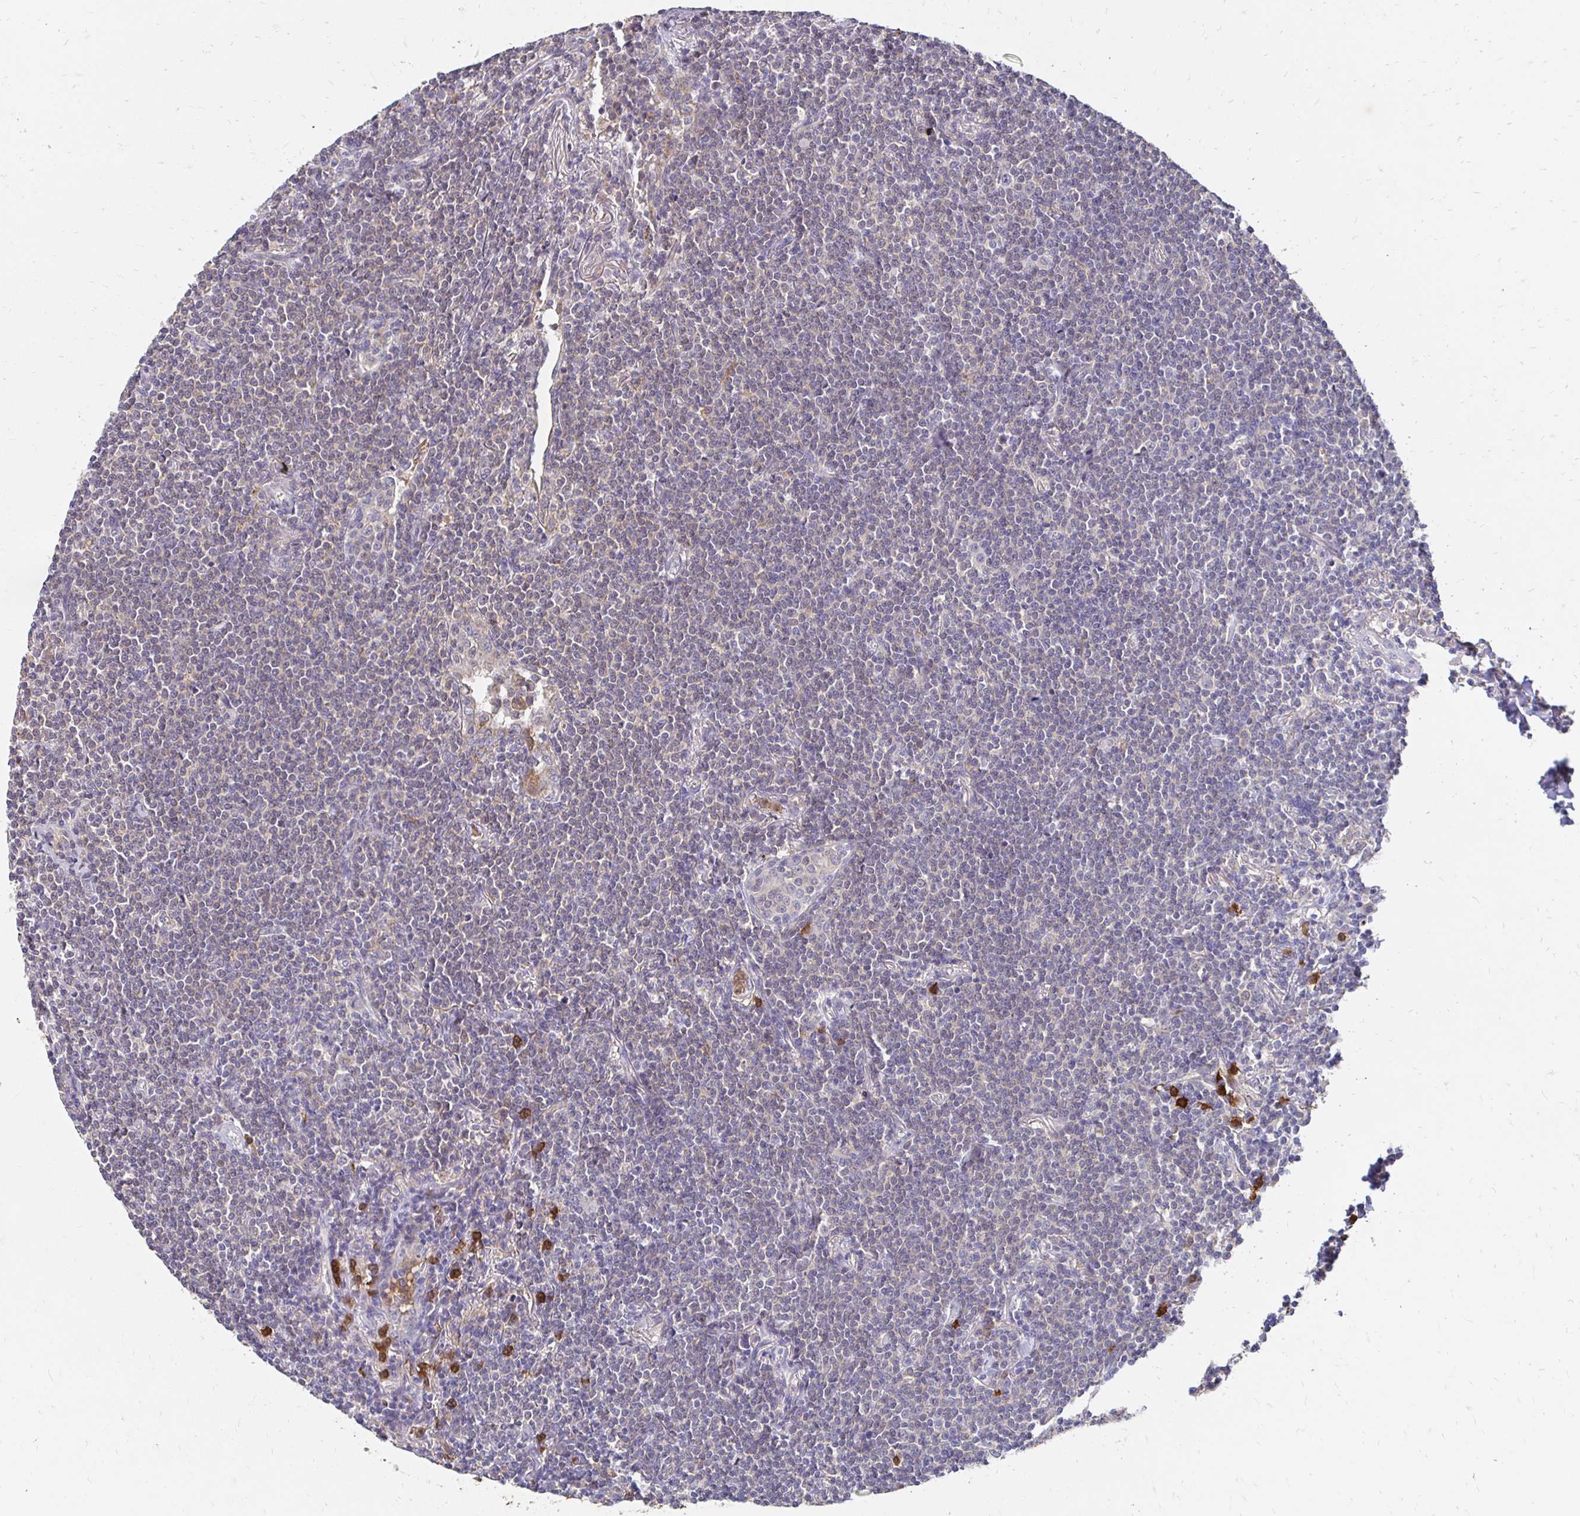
{"staining": {"intensity": "negative", "quantity": "none", "location": "none"}, "tissue": "lymphoma", "cell_type": "Tumor cells", "image_type": "cancer", "snomed": [{"axis": "morphology", "description": "Malignant lymphoma, non-Hodgkin's type, Low grade"}, {"axis": "topography", "description": "Lung"}], "caption": "This is an immunohistochemistry (IHC) micrograph of lymphoma. There is no staining in tumor cells.", "gene": "GK2", "patient": {"sex": "female", "age": 71}}